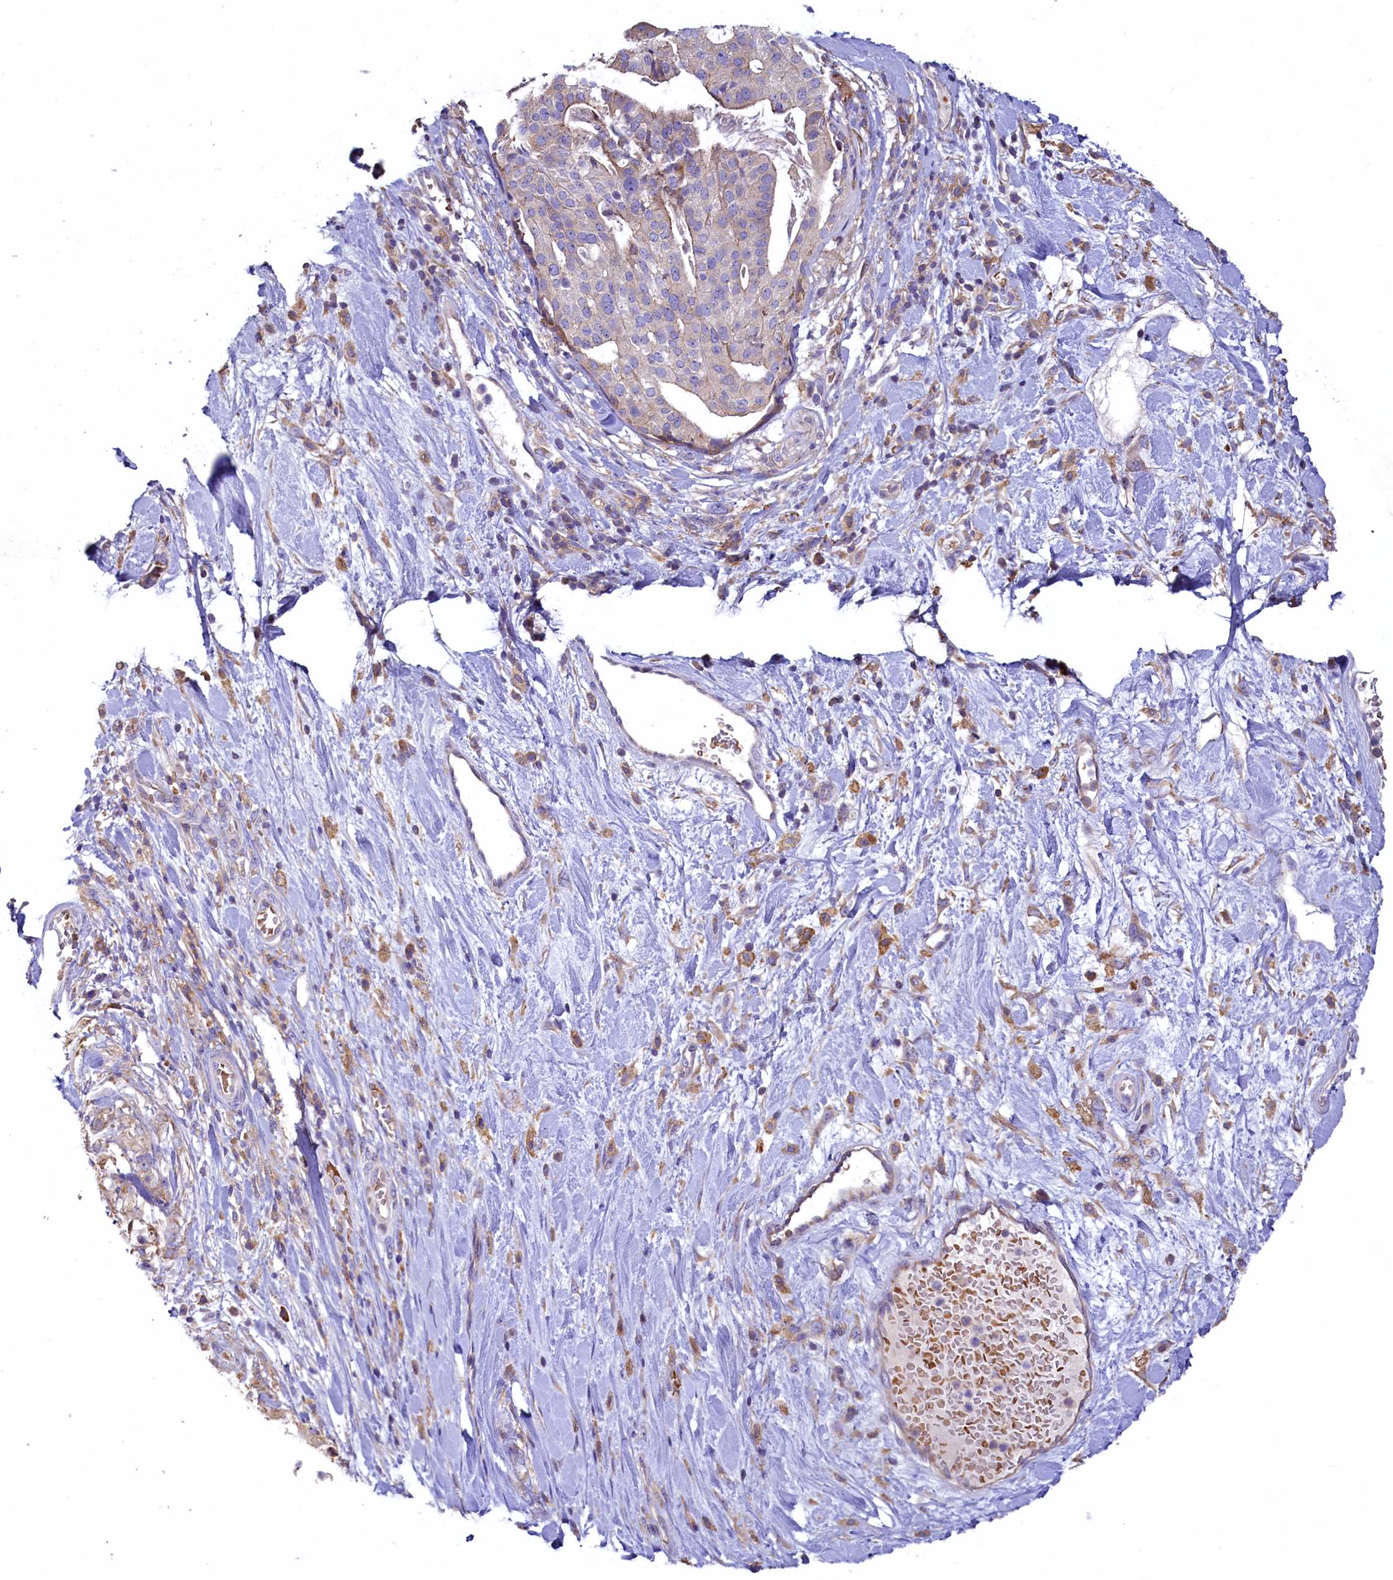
{"staining": {"intensity": "negative", "quantity": "none", "location": "none"}, "tissue": "stomach cancer", "cell_type": "Tumor cells", "image_type": "cancer", "snomed": [{"axis": "morphology", "description": "Adenocarcinoma, NOS"}, {"axis": "topography", "description": "Stomach"}], "caption": "Micrograph shows no protein expression in tumor cells of adenocarcinoma (stomach) tissue. (DAB (3,3'-diaminobenzidine) IHC with hematoxylin counter stain).", "gene": "HPS6", "patient": {"sex": "male", "age": 48}}